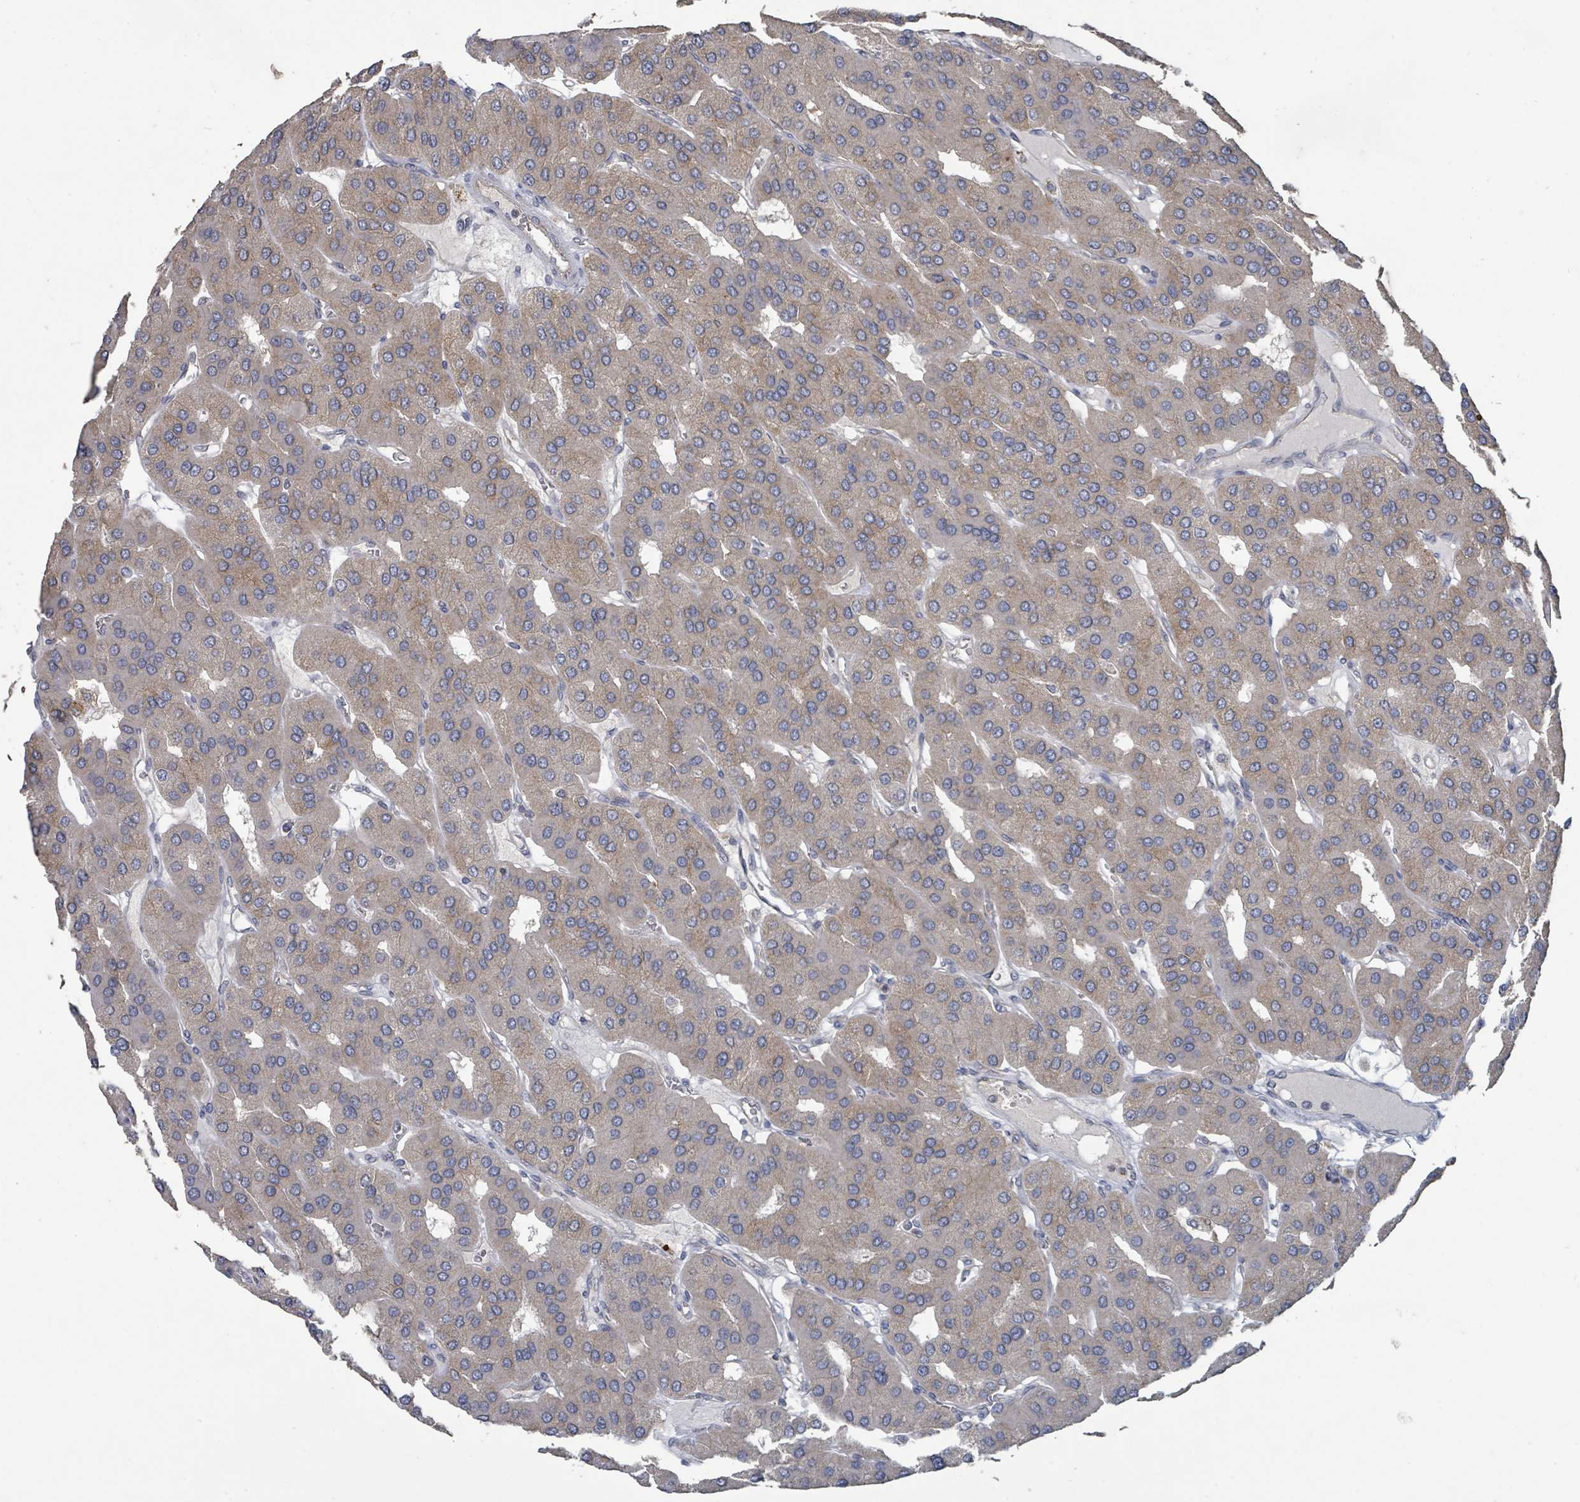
{"staining": {"intensity": "weak", "quantity": "25%-75%", "location": "cytoplasmic/membranous"}, "tissue": "parathyroid gland", "cell_type": "Glandular cells", "image_type": "normal", "snomed": [{"axis": "morphology", "description": "Normal tissue, NOS"}, {"axis": "morphology", "description": "Adenoma, NOS"}, {"axis": "topography", "description": "Parathyroid gland"}], "caption": "Immunohistochemistry staining of unremarkable parathyroid gland, which exhibits low levels of weak cytoplasmic/membranous expression in about 25%-75% of glandular cells indicating weak cytoplasmic/membranous protein staining. The staining was performed using DAB (3,3'-diaminobenzidine) (brown) for protein detection and nuclei were counterstained in hematoxylin (blue).", "gene": "SLC9A7", "patient": {"sex": "female", "age": 86}}